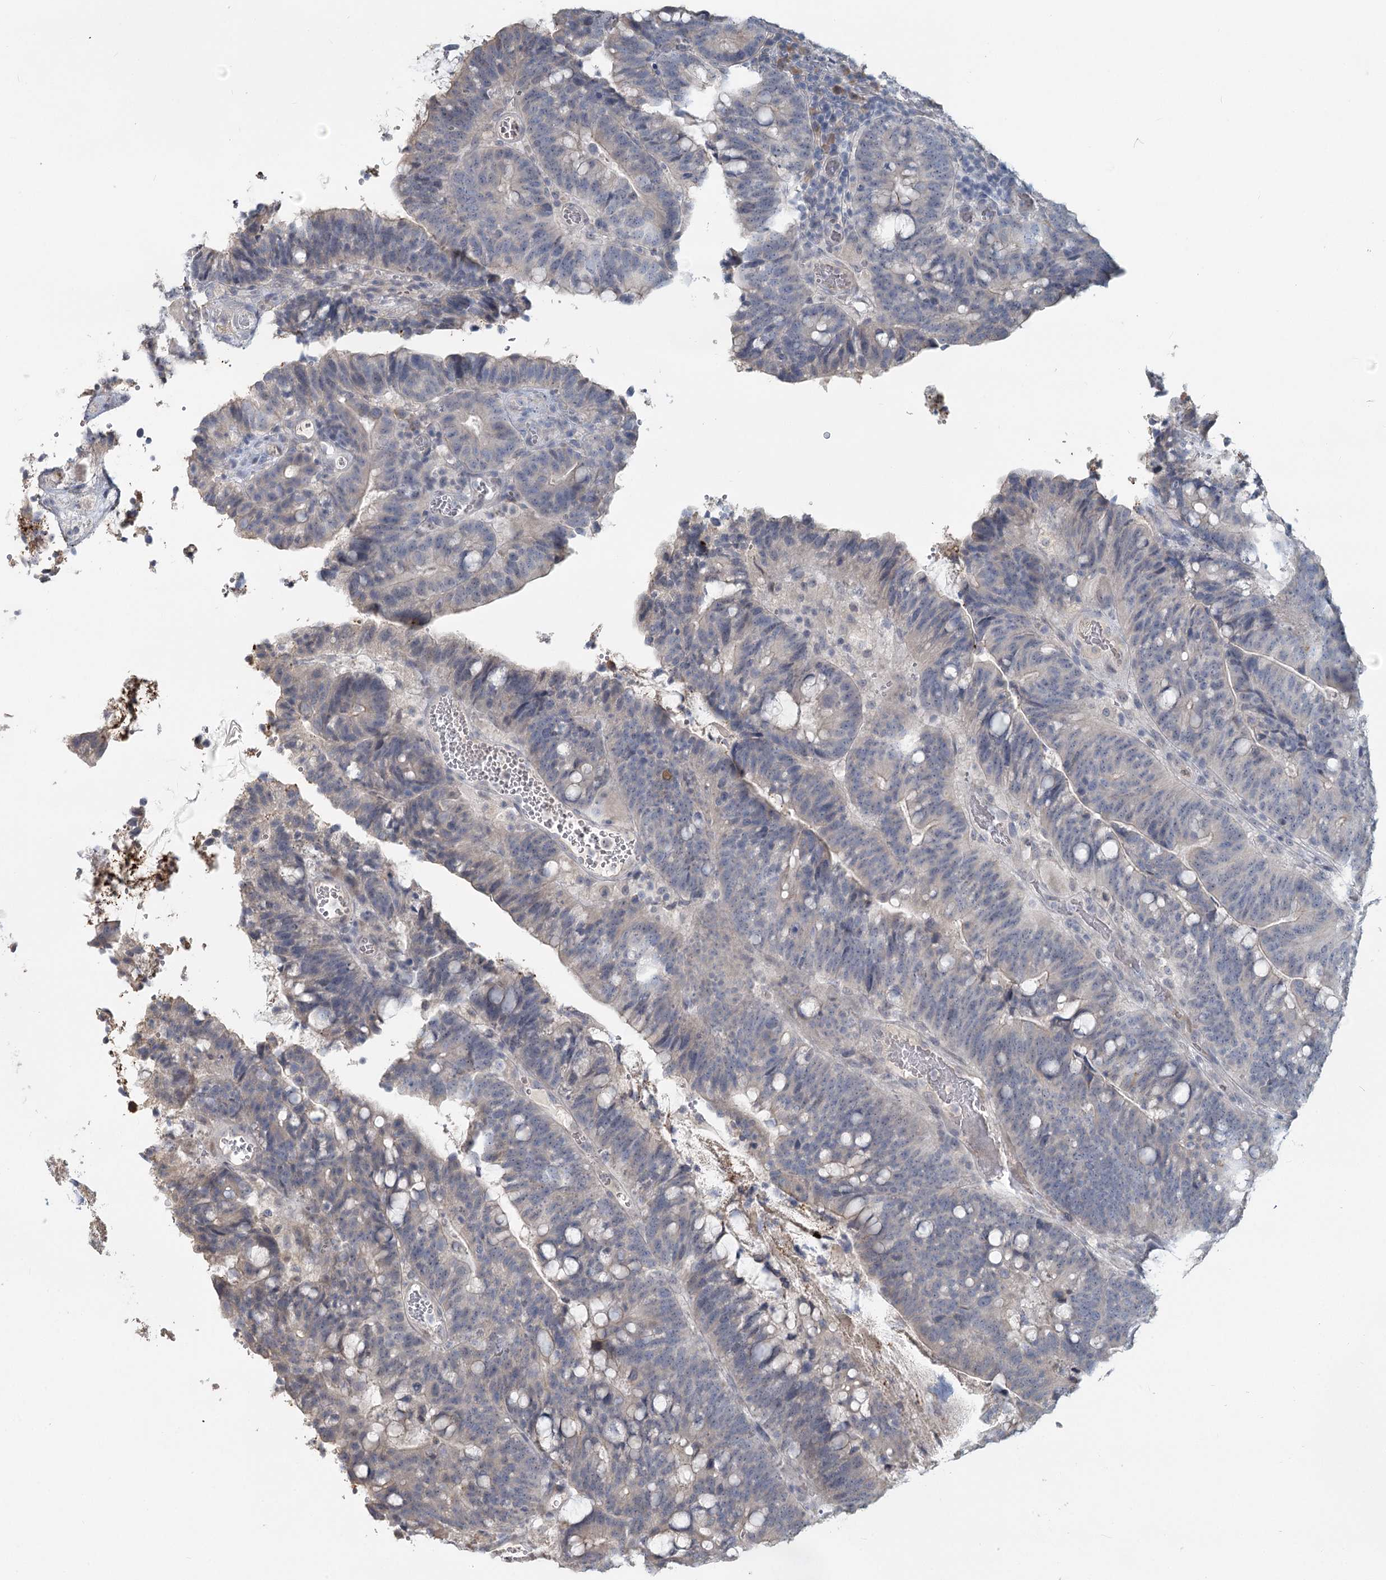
{"staining": {"intensity": "negative", "quantity": "none", "location": "none"}, "tissue": "colorectal cancer", "cell_type": "Tumor cells", "image_type": "cancer", "snomed": [{"axis": "morphology", "description": "Adenocarcinoma, NOS"}, {"axis": "topography", "description": "Colon"}], "caption": "Colorectal adenocarcinoma was stained to show a protein in brown. There is no significant positivity in tumor cells. (Brightfield microscopy of DAB (3,3'-diaminobenzidine) immunohistochemistry (IHC) at high magnification).", "gene": "SLC9A3", "patient": {"sex": "female", "age": 66}}